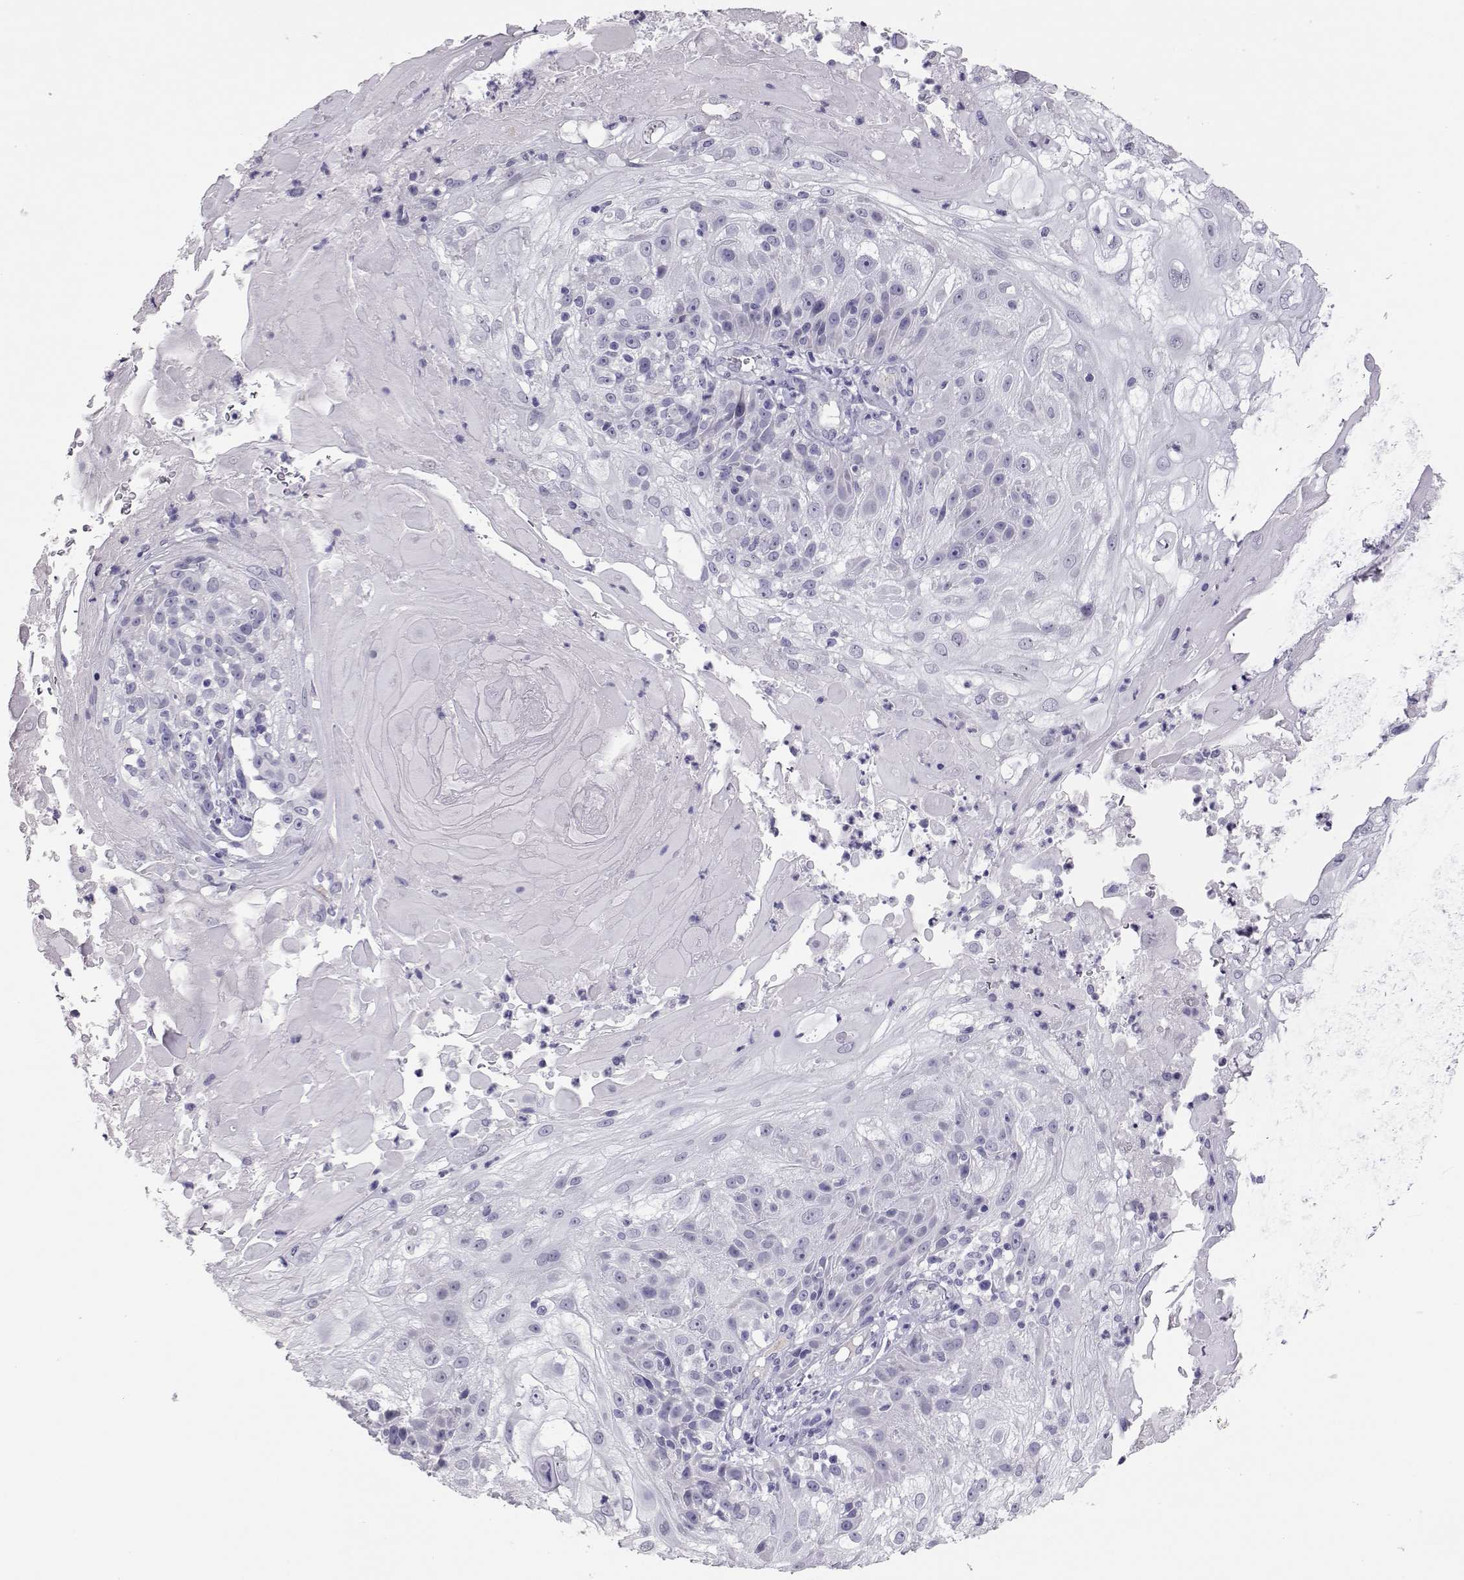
{"staining": {"intensity": "negative", "quantity": "none", "location": "none"}, "tissue": "skin cancer", "cell_type": "Tumor cells", "image_type": "cancer", "snomed": [{"axis": "morphology", "description": "Normal tissue, NOS"}, {"axis": "morphology", "description": "Squamous cell carcinoma, NOS"}, {"axis": "topography", "description": "Skin"}], "caption": "A micrograph of skin squamous cell carcinoma stained for a protein reveals no brown staining in tumor cells. Nuclei are stained in blue.", "gene": "PMCH", "patient": {"sex": "female", "age": 83}}